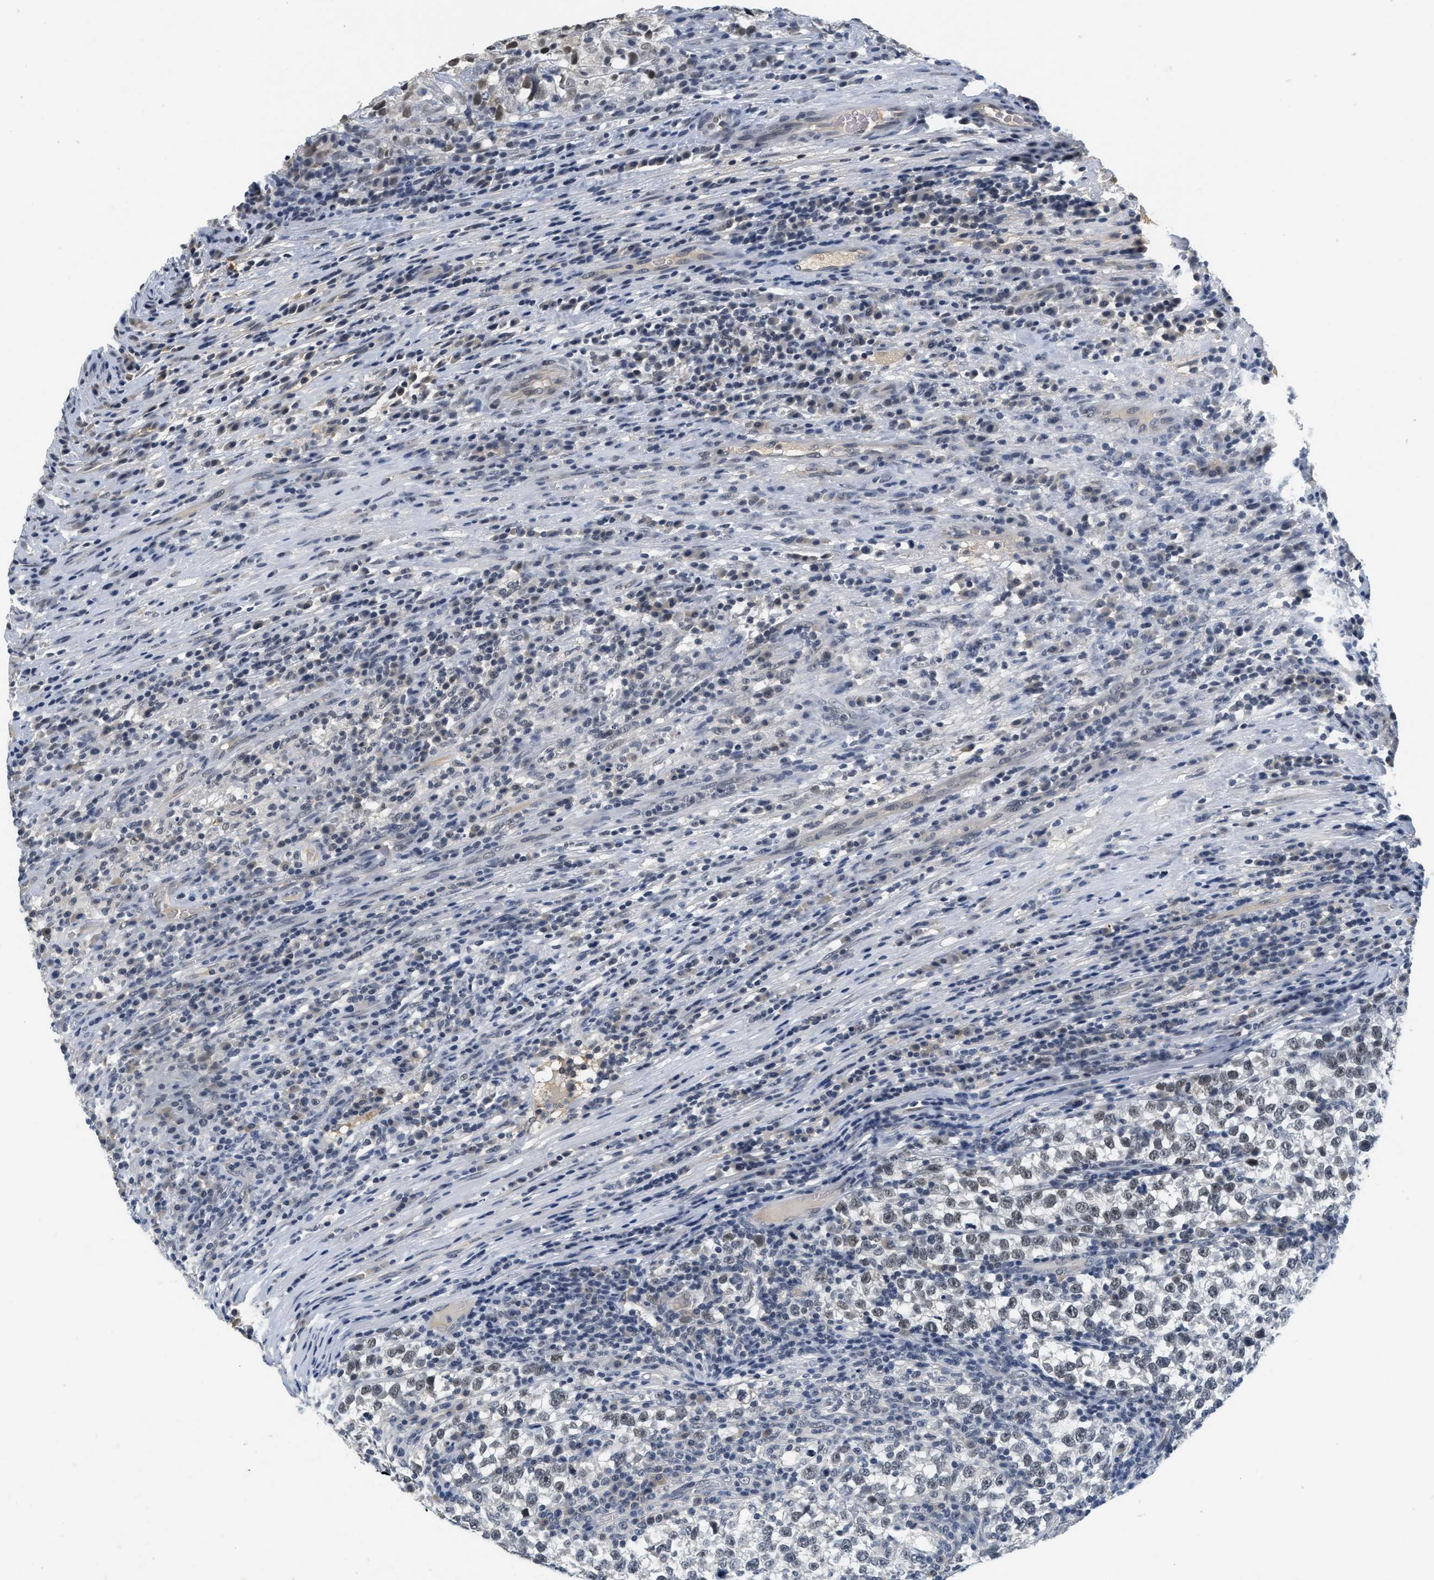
{"staining": {"intensity": "moderate", "quantity": ">75%", "location": "nuclear"}, "tissue": "testis cancer", "cell_type": "Tumor cells", "image_type": "cancer", "snomed": [{"axis": "morphology", "description": "Normal tissue, NOS"}, {"axis": "morphology", "description": "Seminoma, NOS"}, {"axis": "topography", "description": "Testis"}], "caption": "Tumor cells show moderate nuclear staining in approximately >75% of cells in testis cancer.", "gene": "MZF1", "patient": {"sex": "male", "age": 43}}